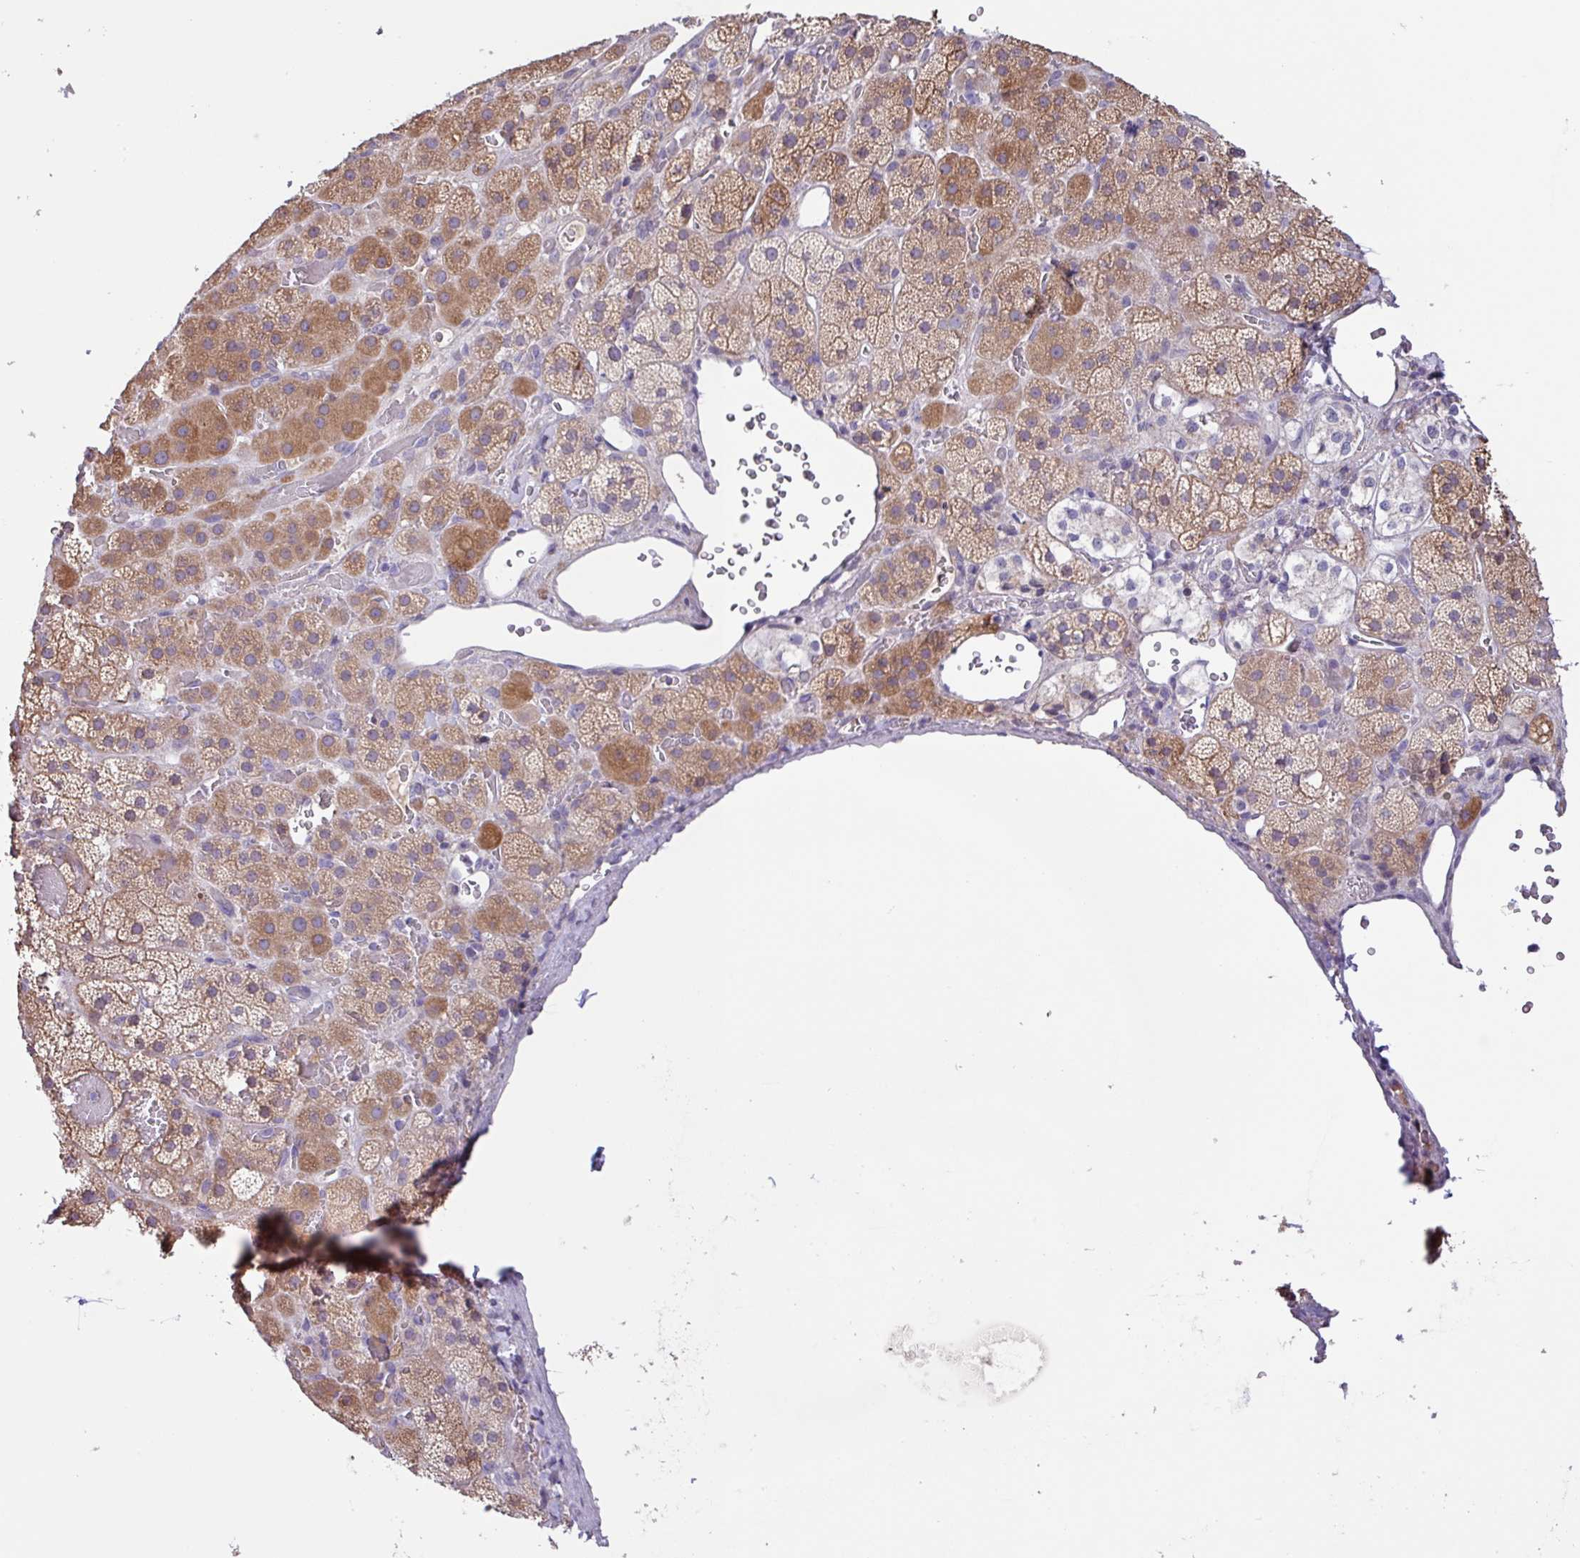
{"staining": {"intensity": "moderate", "quantity": ">75%", "location": "cytoplasmic/membranous"}, "tissue": "adrenal gland", "cell_type": "Glandular cells", "image_type": "normal", "snomed": [{"axis": "morphology", "description": "Normal tissue, NOS"}, {"axis": "topography", "description": "Adrenal gland"}], "caption": "Adrenal gland stained with immunohistochemistry reveals moderate cytoplasmic/membranous expression in about >75% of glandular cells. (Stains: DAB (3,3'-diaminobenzidine) in brown, nuclei in blue, Microscopy: brightfield microscopy at high magnification).", "gene": "SFTPB", "patient": {"sex": "male", "age": 57}}